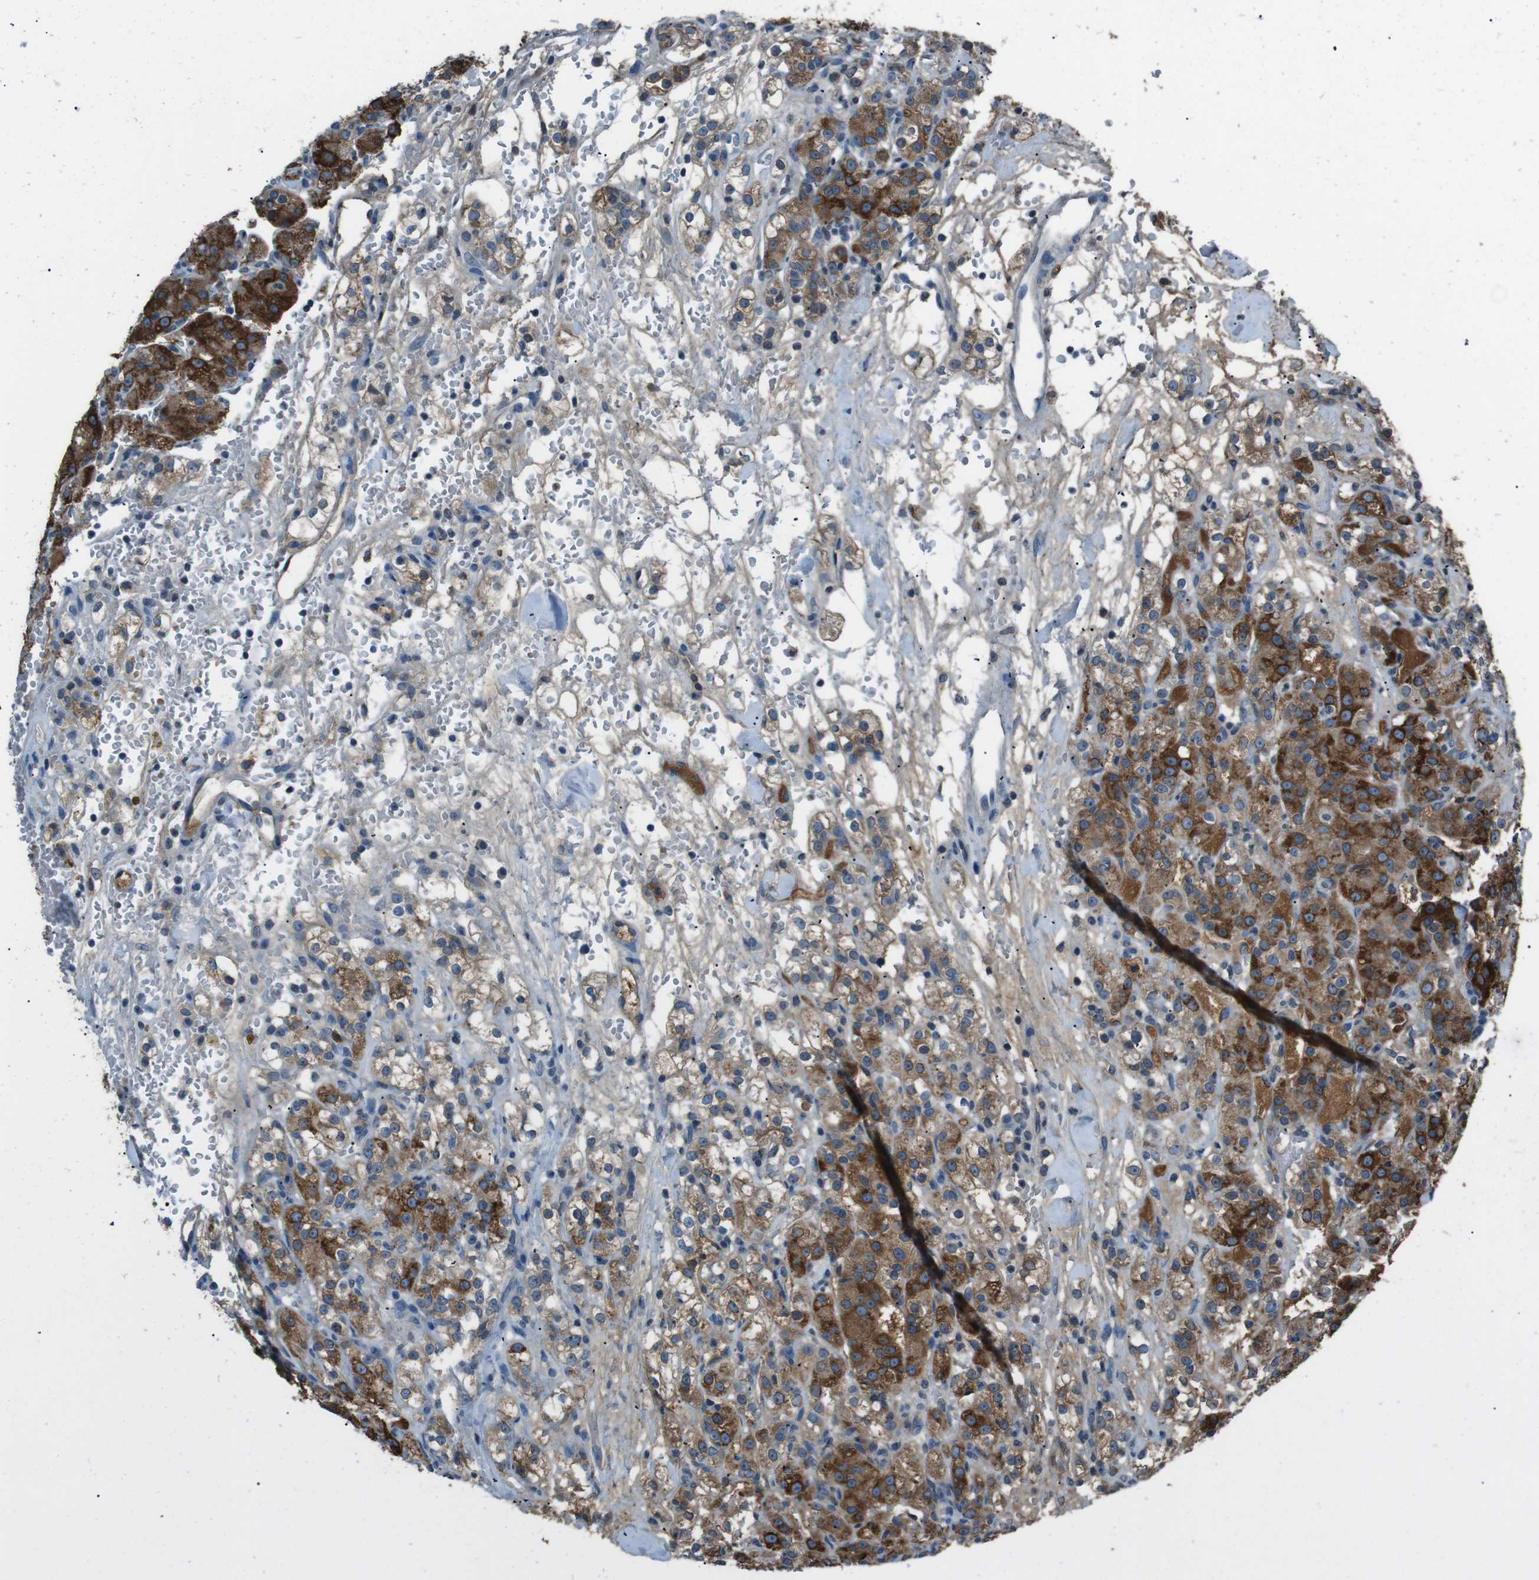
{"staining": {"intensity": "strong", "quantity": ">75%", "location": "cytoplasmic/membranous"}, "tissue": "renal cancer", "cell_type": "Tumor cells", "image_type": "cancer", "snomed": [{"axis": "morphology", "description": "Normal tissue, NOS"}, {"axis": "morphology", "description": "Adenocarcinoma, NOS"}, {"axis": "topography", "description": "Kidney"}], "caption": "Immunohistochemical staining of human renal adenocarcinoma shows strong cytoplasmic/membranous protein positivity in about >75% of tumor cells.", "gene": "UGT1A6", "patient": {"sex": "male", "age": 61}}